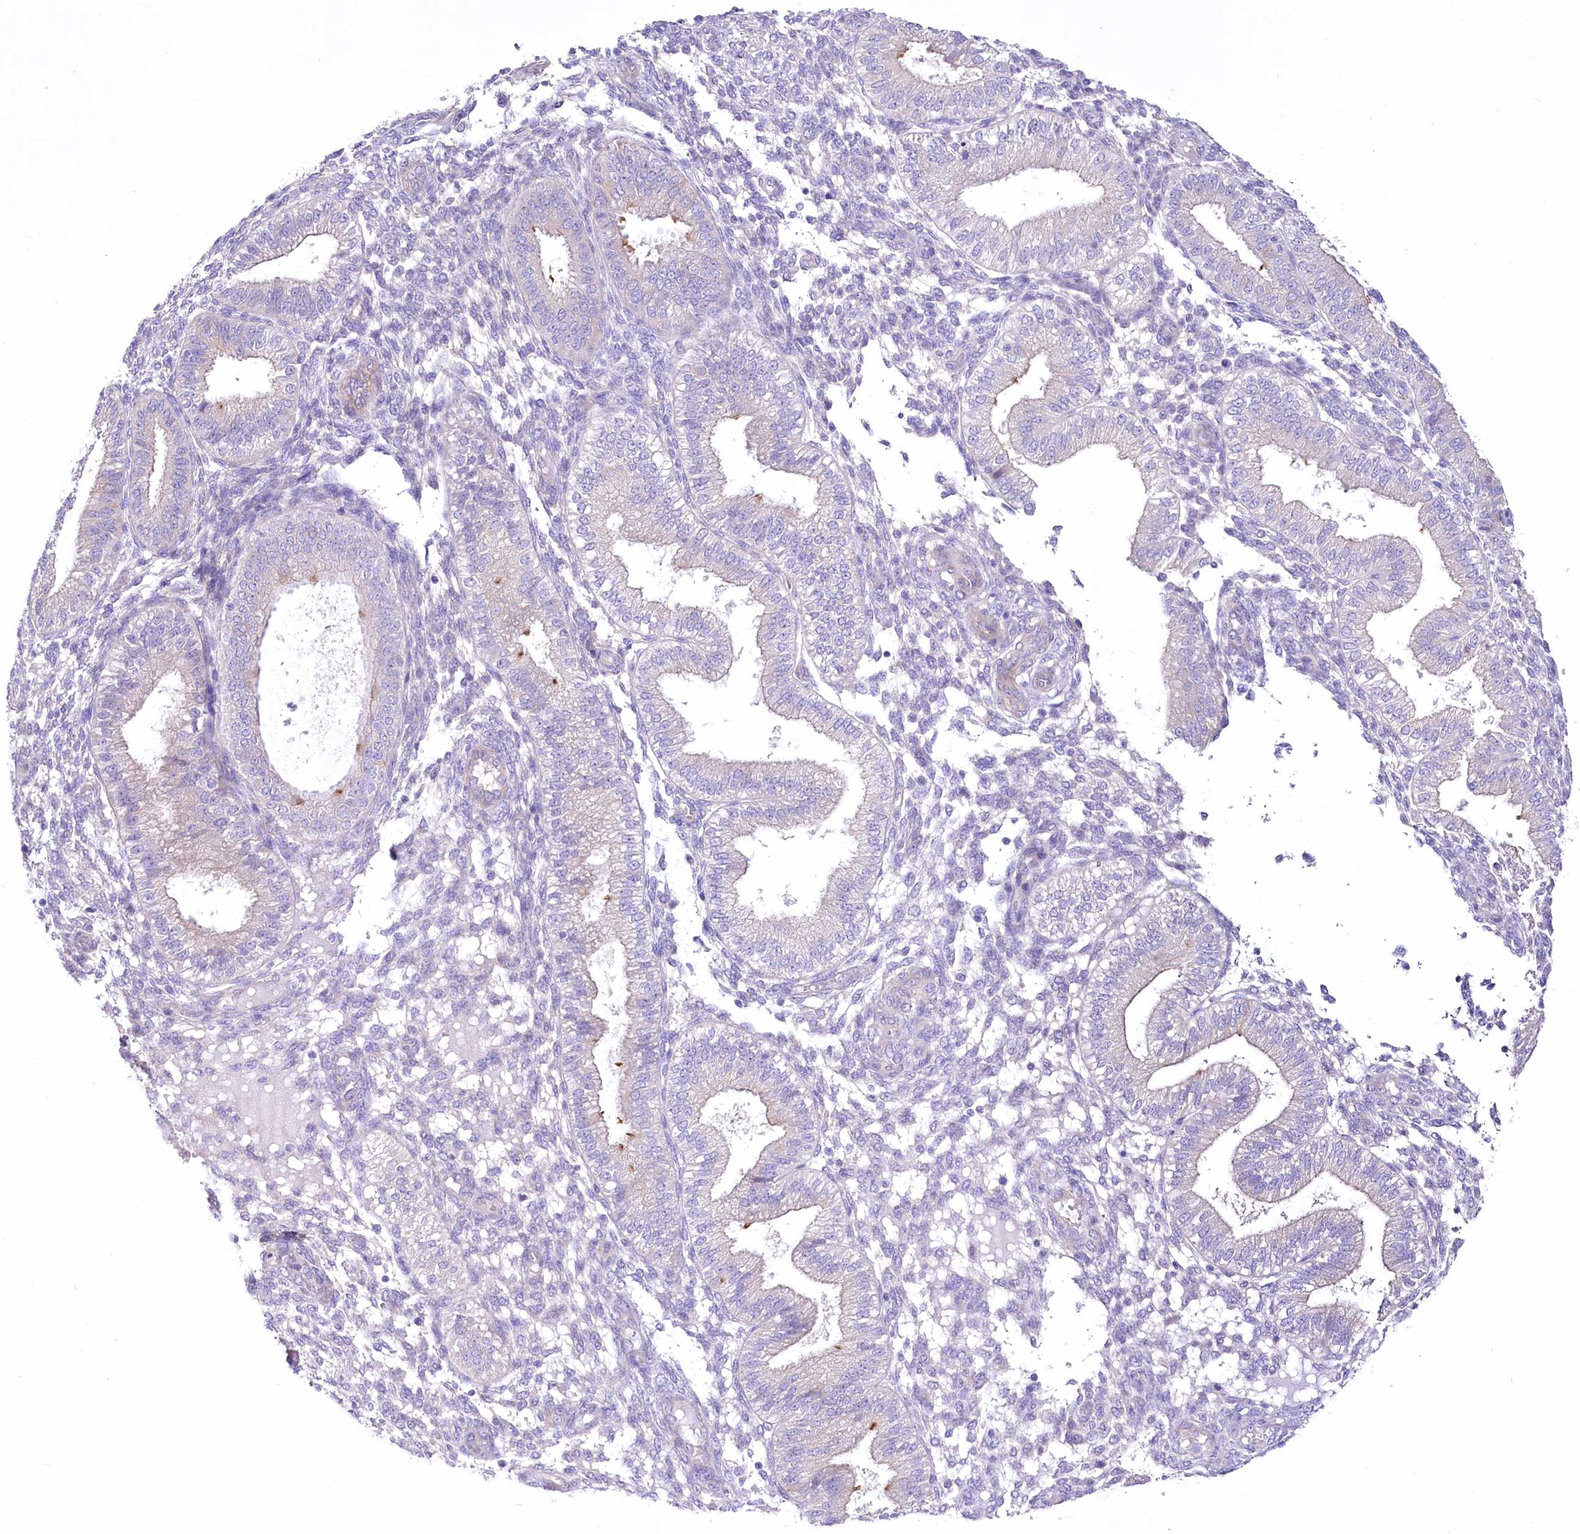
{"staining": {"intensity": "negative", "quantity": "none", "location": "none"}, "tissue": "endometrium", "cell_type": "Cells in endometrial stroma", "image_type": "normal", "snomed": [{"axis": "morphology", "description": "Normal tissue, NOS"}, {"axis": "topography", "description": "Endometrium"}], "caption": "IHC image of benign human endometrium stained for a protein (brown), which reveals no staining in cells in endometrial stroma. The staining was performed using DAB (3,3'-diaminobenzidine) to visualize the protein expression in brown, while the nuclei were stained in blue with hematoxylin (Magnification: 20x).", "gene": "LRRC34", "patient": {"sex": "female", "age": 39}}